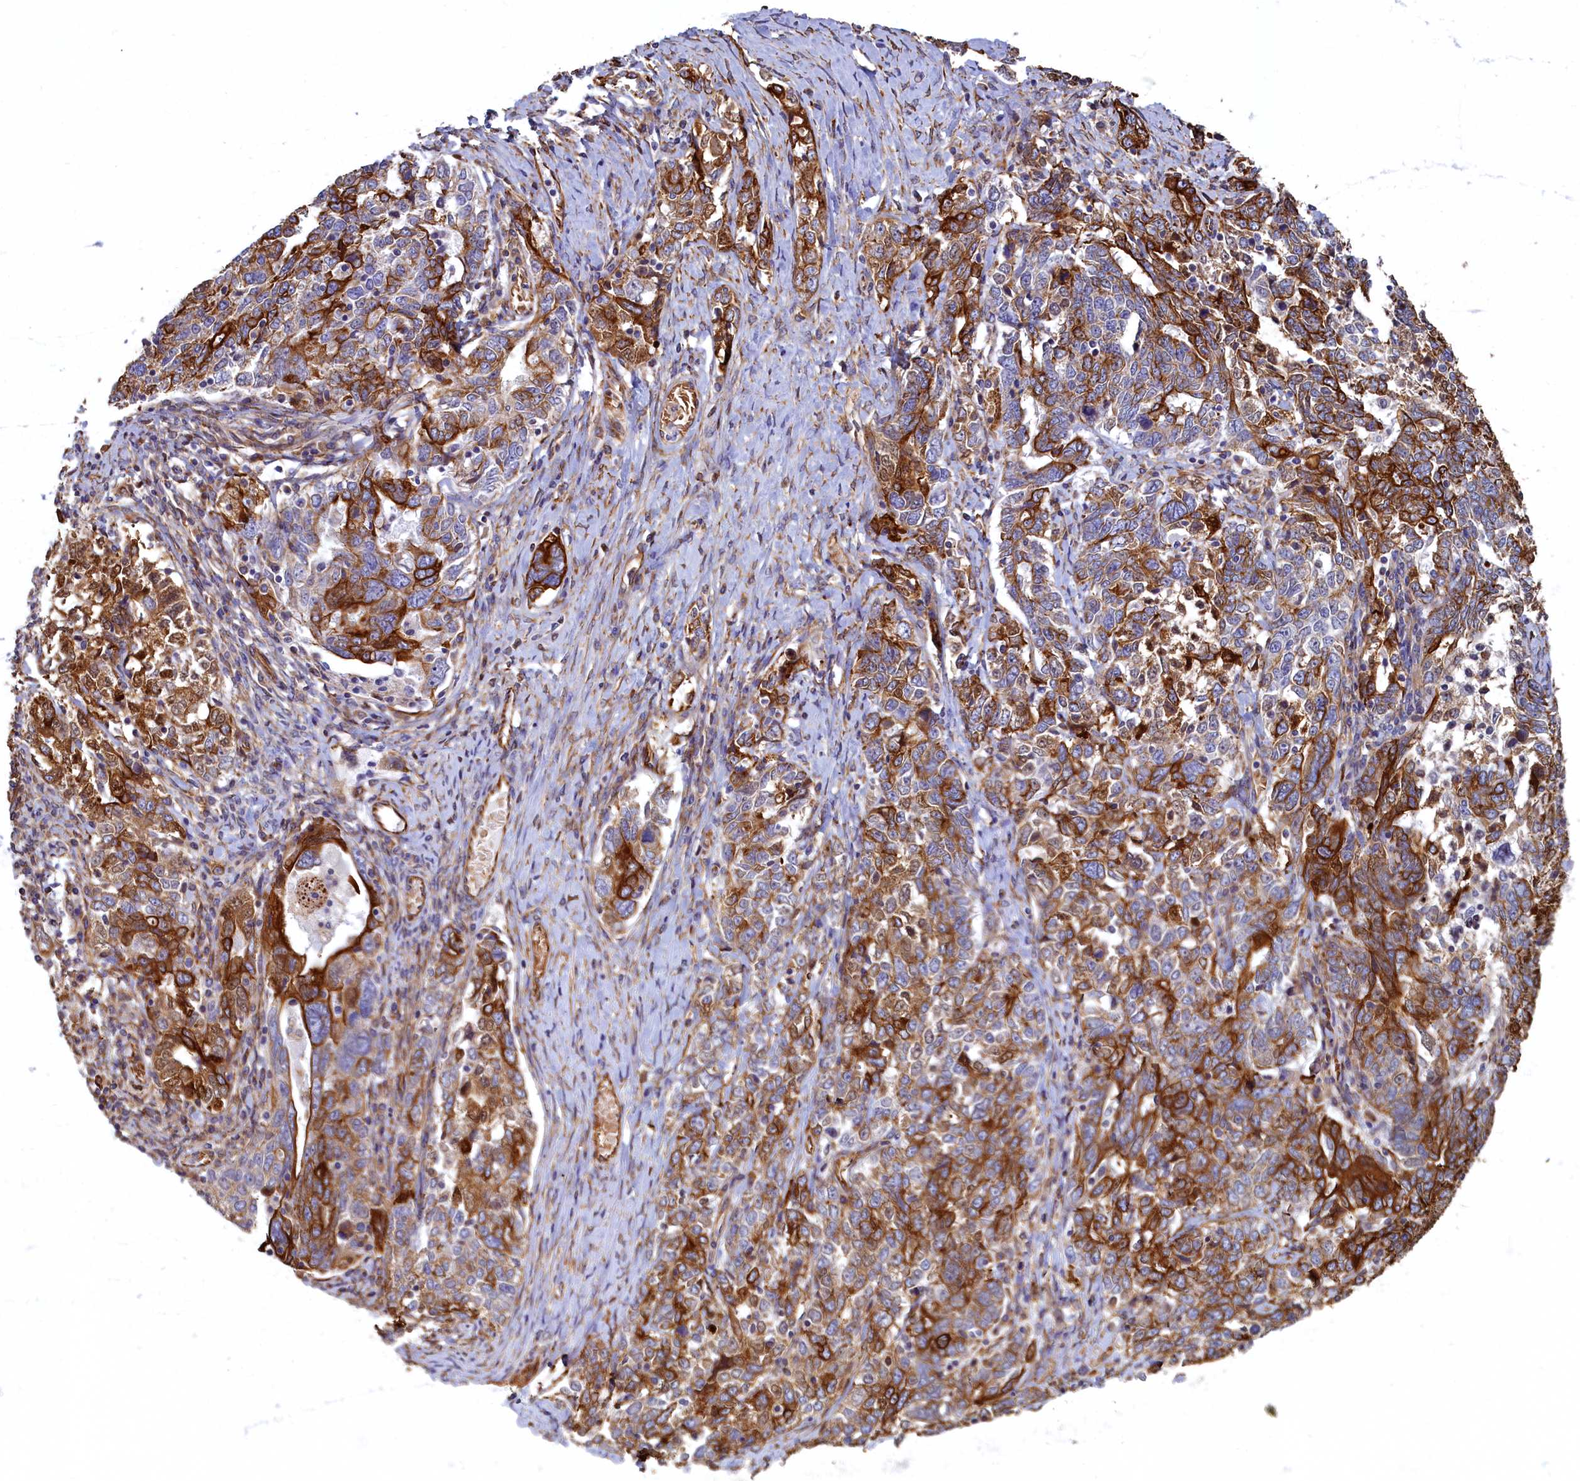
{"staining": {"intensity": "strong", "quantity": "25%-75%", "location": "cytoplasmic/membranous"}, "tissue": "ovarian cancer", "cell_type": "Tumor cells", "image_type": "cancer", "snomed": [{"axis": "morphology", "description": "Carcinoma, endometroid"}, {"axis": "topography", "description": "Ovary"}], "caption": "Brown immunohistochemical staining in human ovarian cancer (endometroid carcinoma) shows strong cytoplasmic/membranous staining in approximately 25%-75% of tumor cells.", "gene": "LRRC57", "patient": {"sex": "female", "age": 62}}